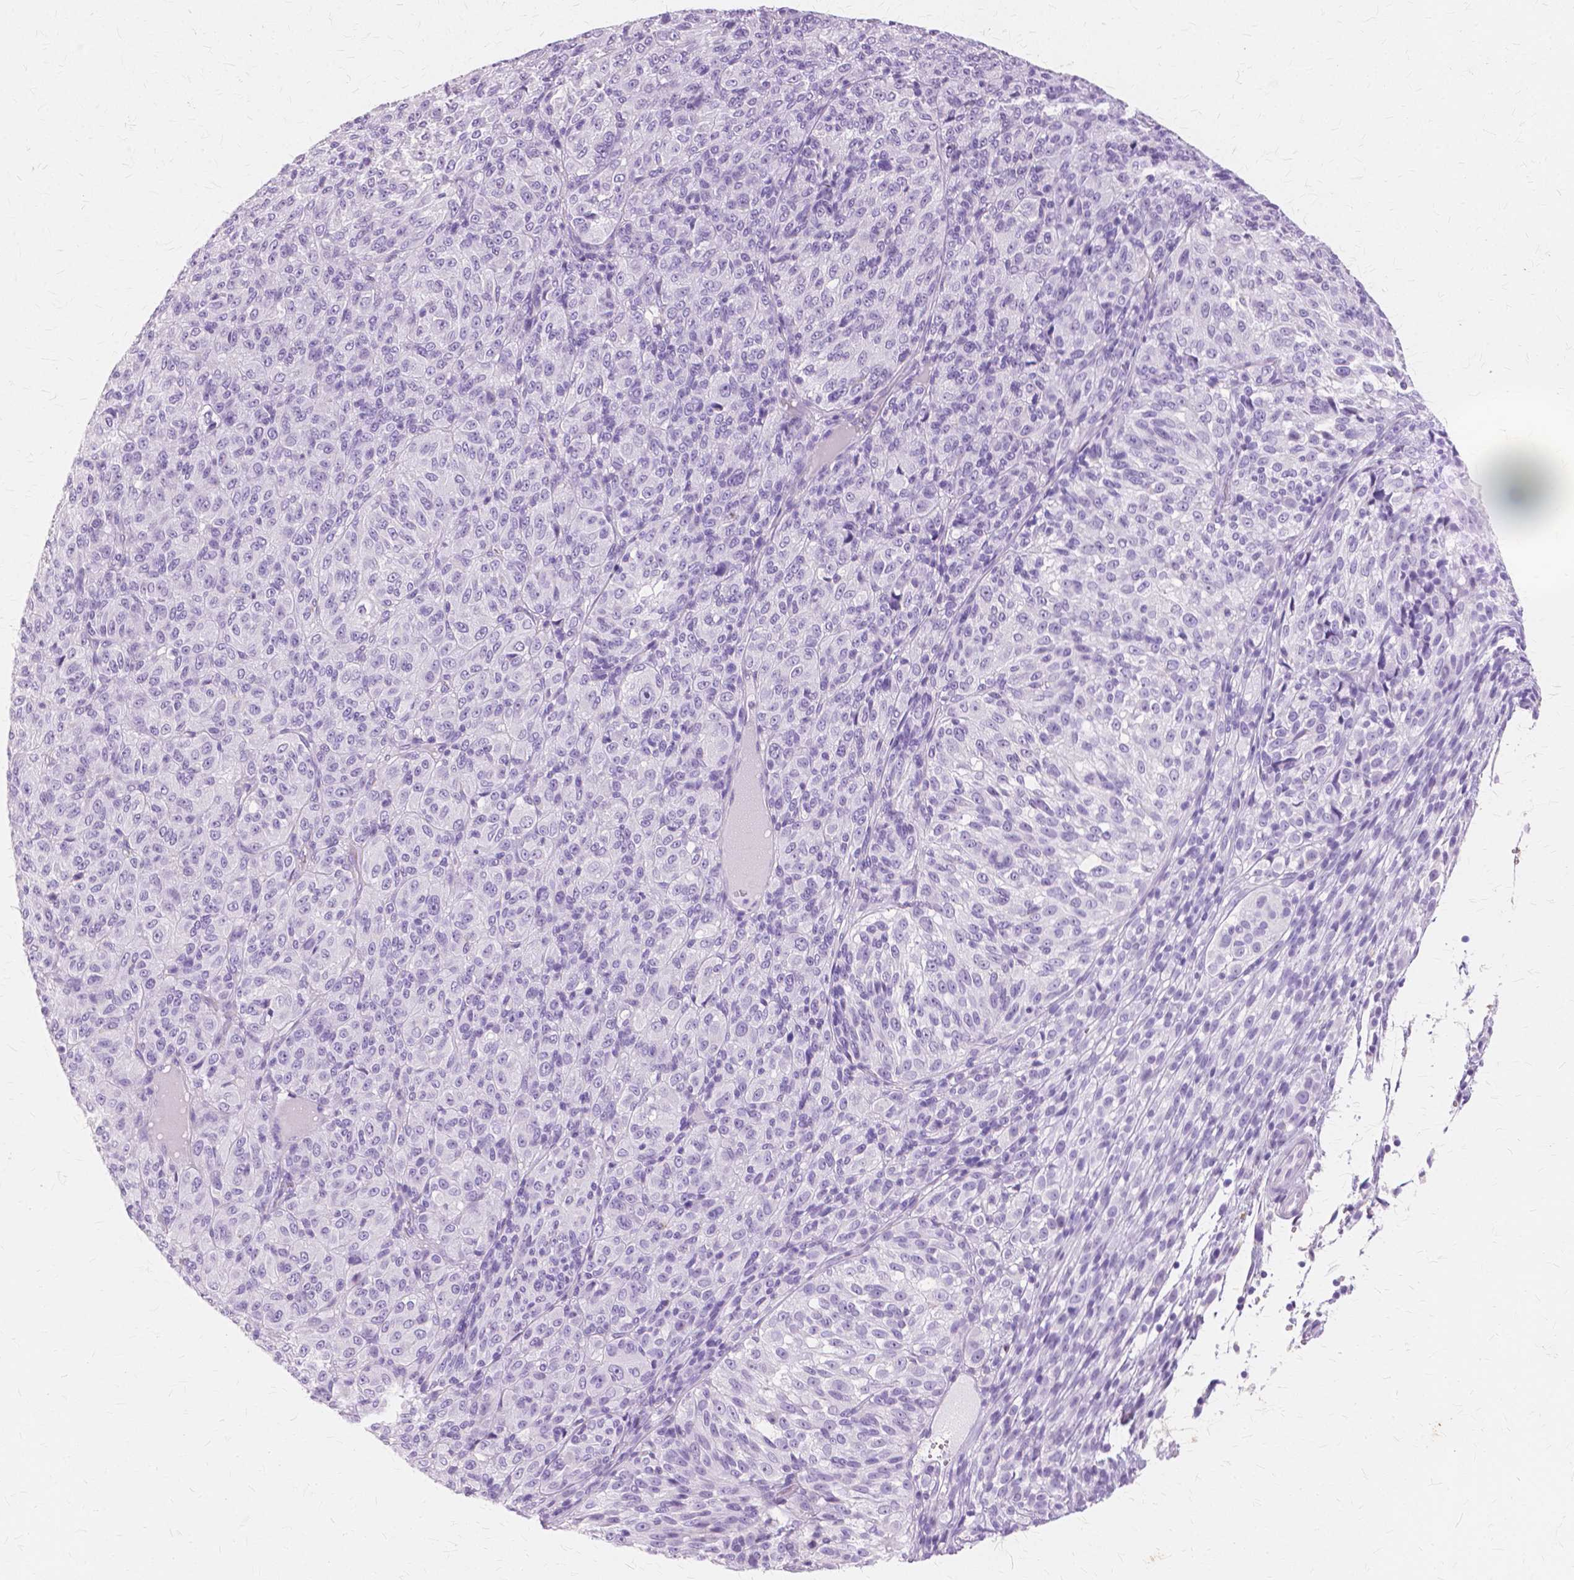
{"staining": {"intensity": "negative", "quantity": "none", "location": "none"}, "tissue": "melanoma", "cell_type": "Tumor cells", "image_type": "cancer", "snomed": [{"axis": "morphology", "description": "Malignant melanoma, Metastatic site"}, {"axis": "topography", "description": "Brain"}], "caption": "Tumor cells show no significant expression in malignant melanoma (metastatic site).", "gene": "TGM1", "patient": {"sex": "female", "age": 56}}